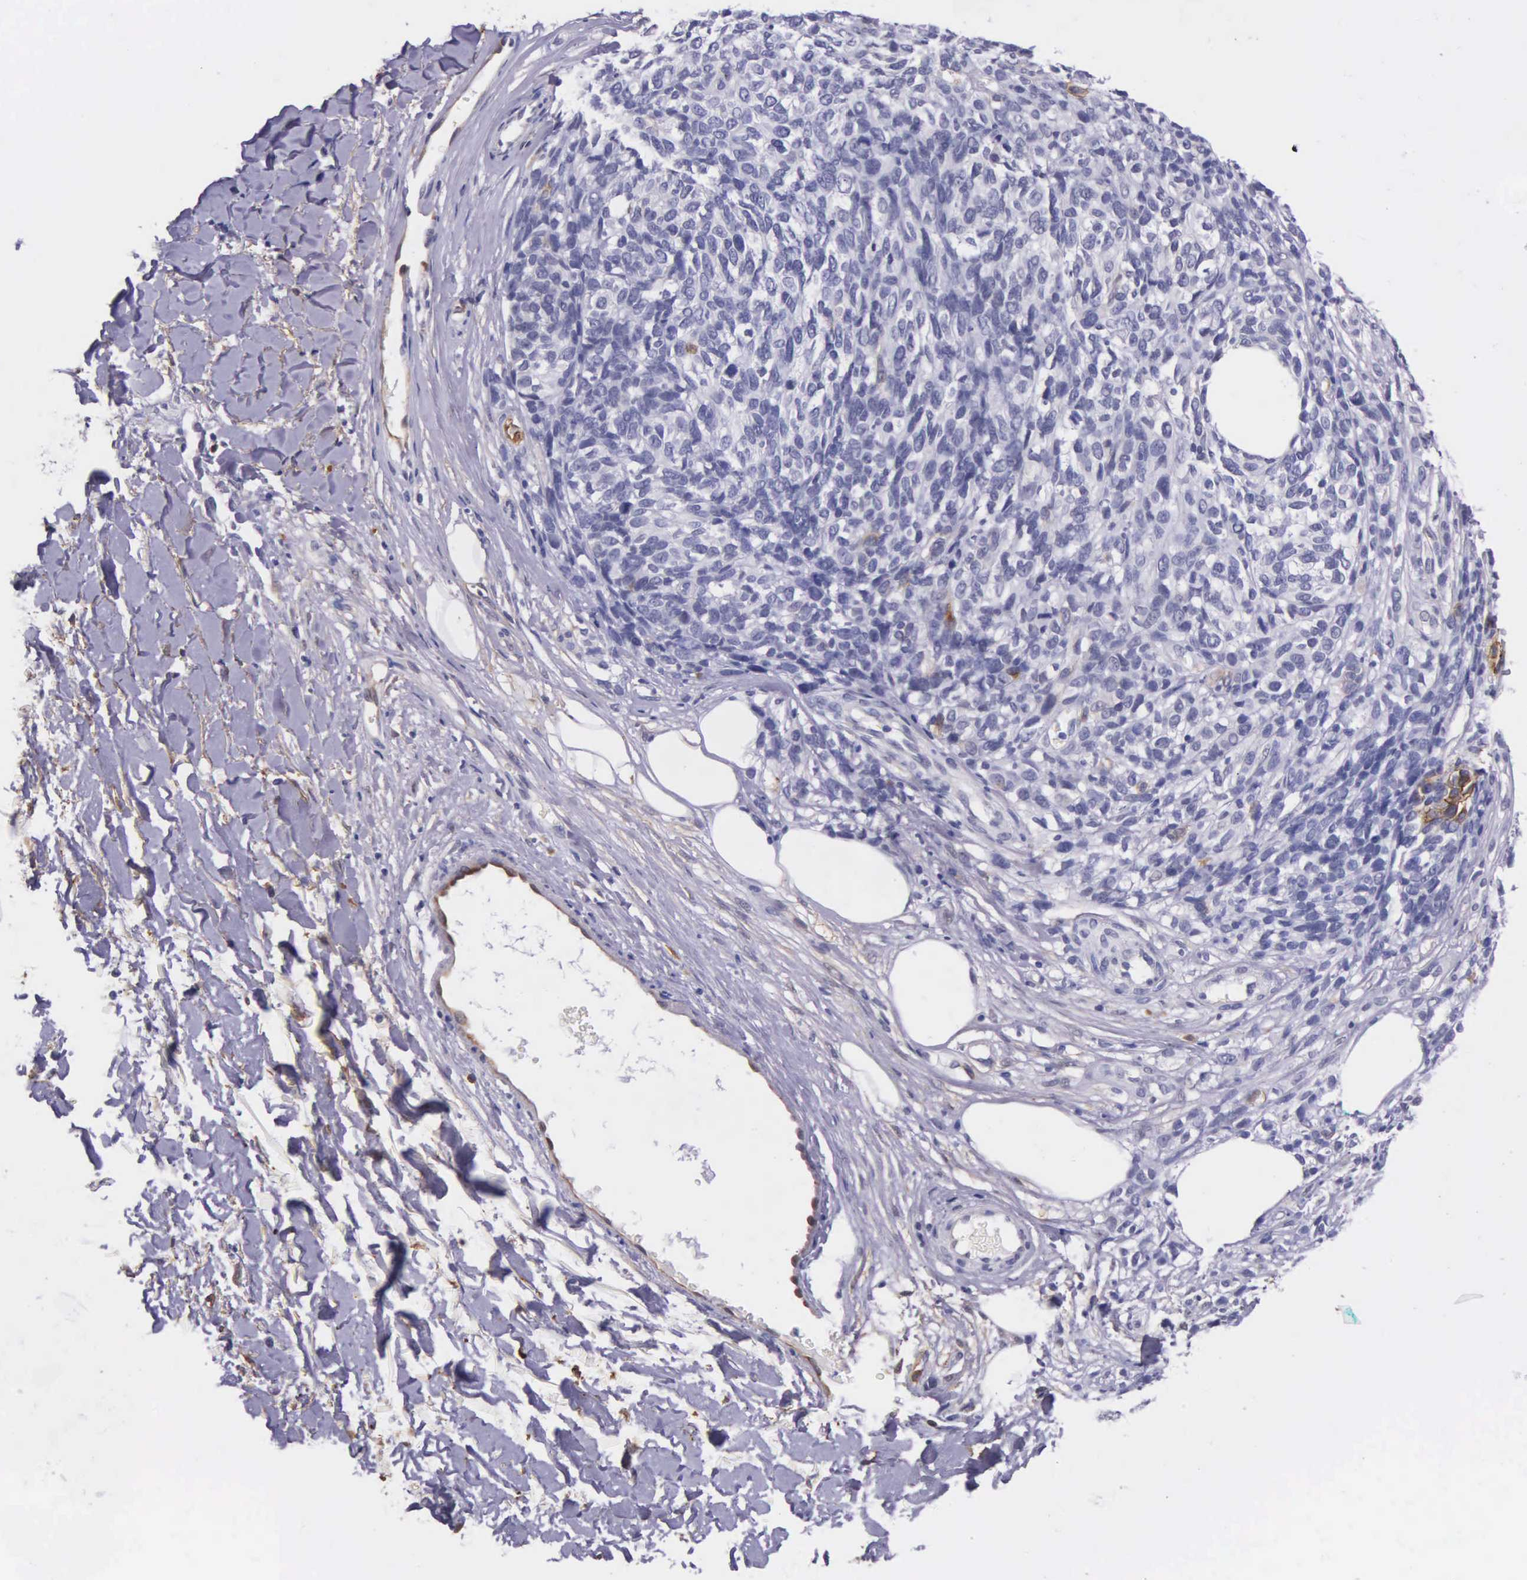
{"staining": {"intensity": "weak", "quantity": "<25%", "location": "cytoplasmic/membranous"}, "tissue": "melanoma", "cell_type": "Tumor cells", "image_type": "cancer", "snomed": [{"axis": "morphology", "description": "Malignant melanoma, NOS"}, {"axis": "topography", "description": "Skin"}], "caption": "Immunohistochemical staining of melanoma exhibits no significant positivity in tumor cells. (DAB IHC visualized using brightfield microscopy, high magnification).", "gene": "AHNAK2", "patient": {"sex": "female", "age": 85}}